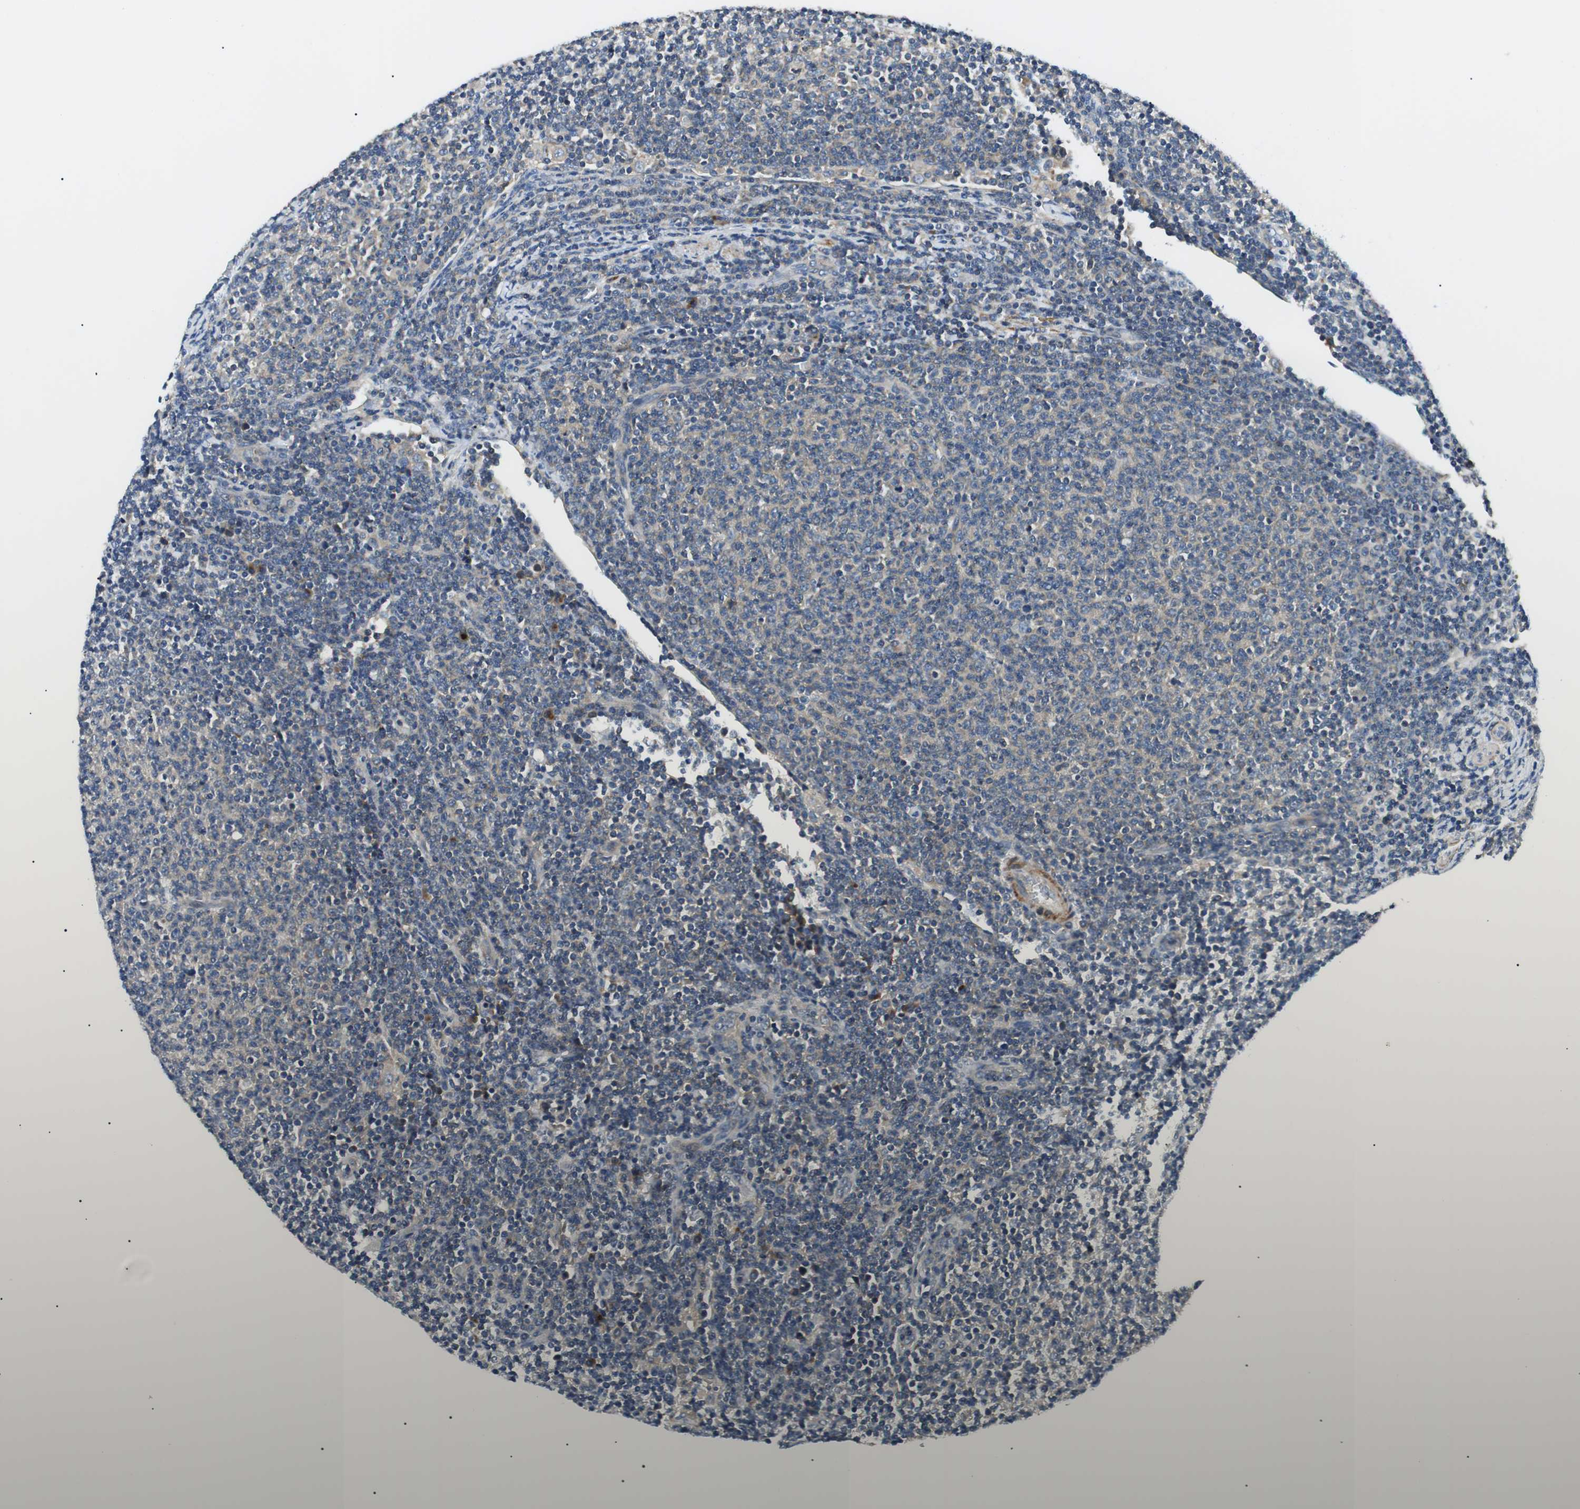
{"staining": {"intensity": "weak", "quantity": "<25%", "location": "cytoplasmic/membranous"}, "tissue": "lymphoma", "cell_type": "Tumor cells", "image_type": "cancer", "snomed": [{"axis": "morphology", "description": "Malignant lymphoma, non-Hodgkin's type, Low grade"}, {"axis": "topography", "description": "Lymph node"}], "caption": "IHC histopathology image of lymphoma stained for a protein (brown), which exhibits no staining in tumor cells. (DAB (3,3'-diaminobenzidine) immunohistochemistry with hematoxylin counter stain).", "gene": "DIPK1A", "patient": {"sex": "male", "age": 66}}